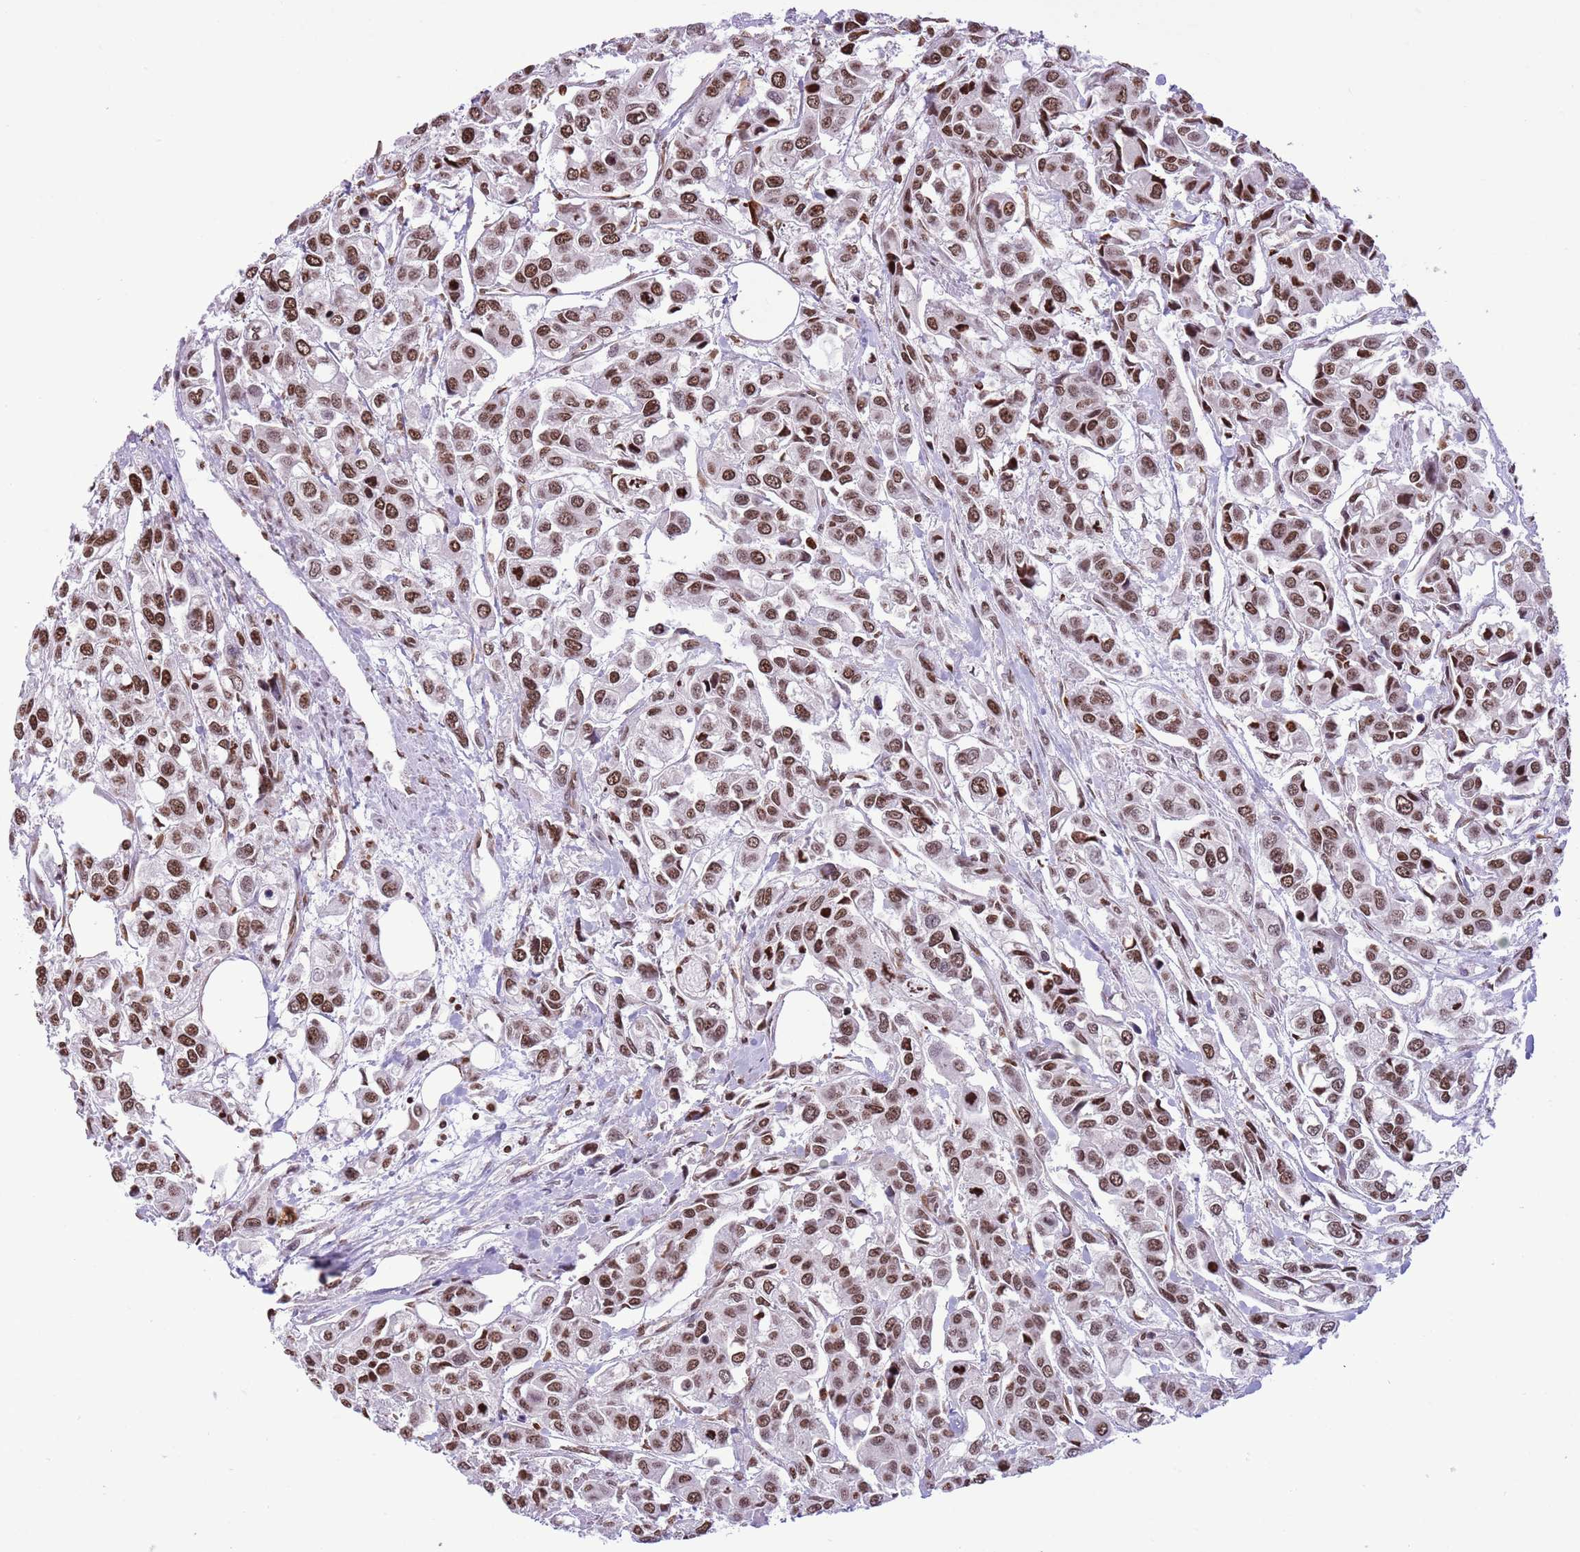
{"staining": {"intensity": "moderate", "quantity": ">75%", "location": "nuclear"}, "tissue": "urothelial cancer", "cell_type": "Tumor cells", "image_type": "cancer", "snomed": [{"axis": "morphology", "description": "Urothelial carcinoma, High grade"}, {"axis": "topography", "description": "Urinary bladder"}], "caption": "Urothelial cancer tissue reveals moderate nuclear expression in approximately >75% of tumor cells Using DAB (3,3'-diaminobenzidine) (brown) and hematoxylin (blue) stains, captured at high magnification using brightfield microscopy.", "gene": "NRIP1", "patient": {"sex": "male", "age": 67}}